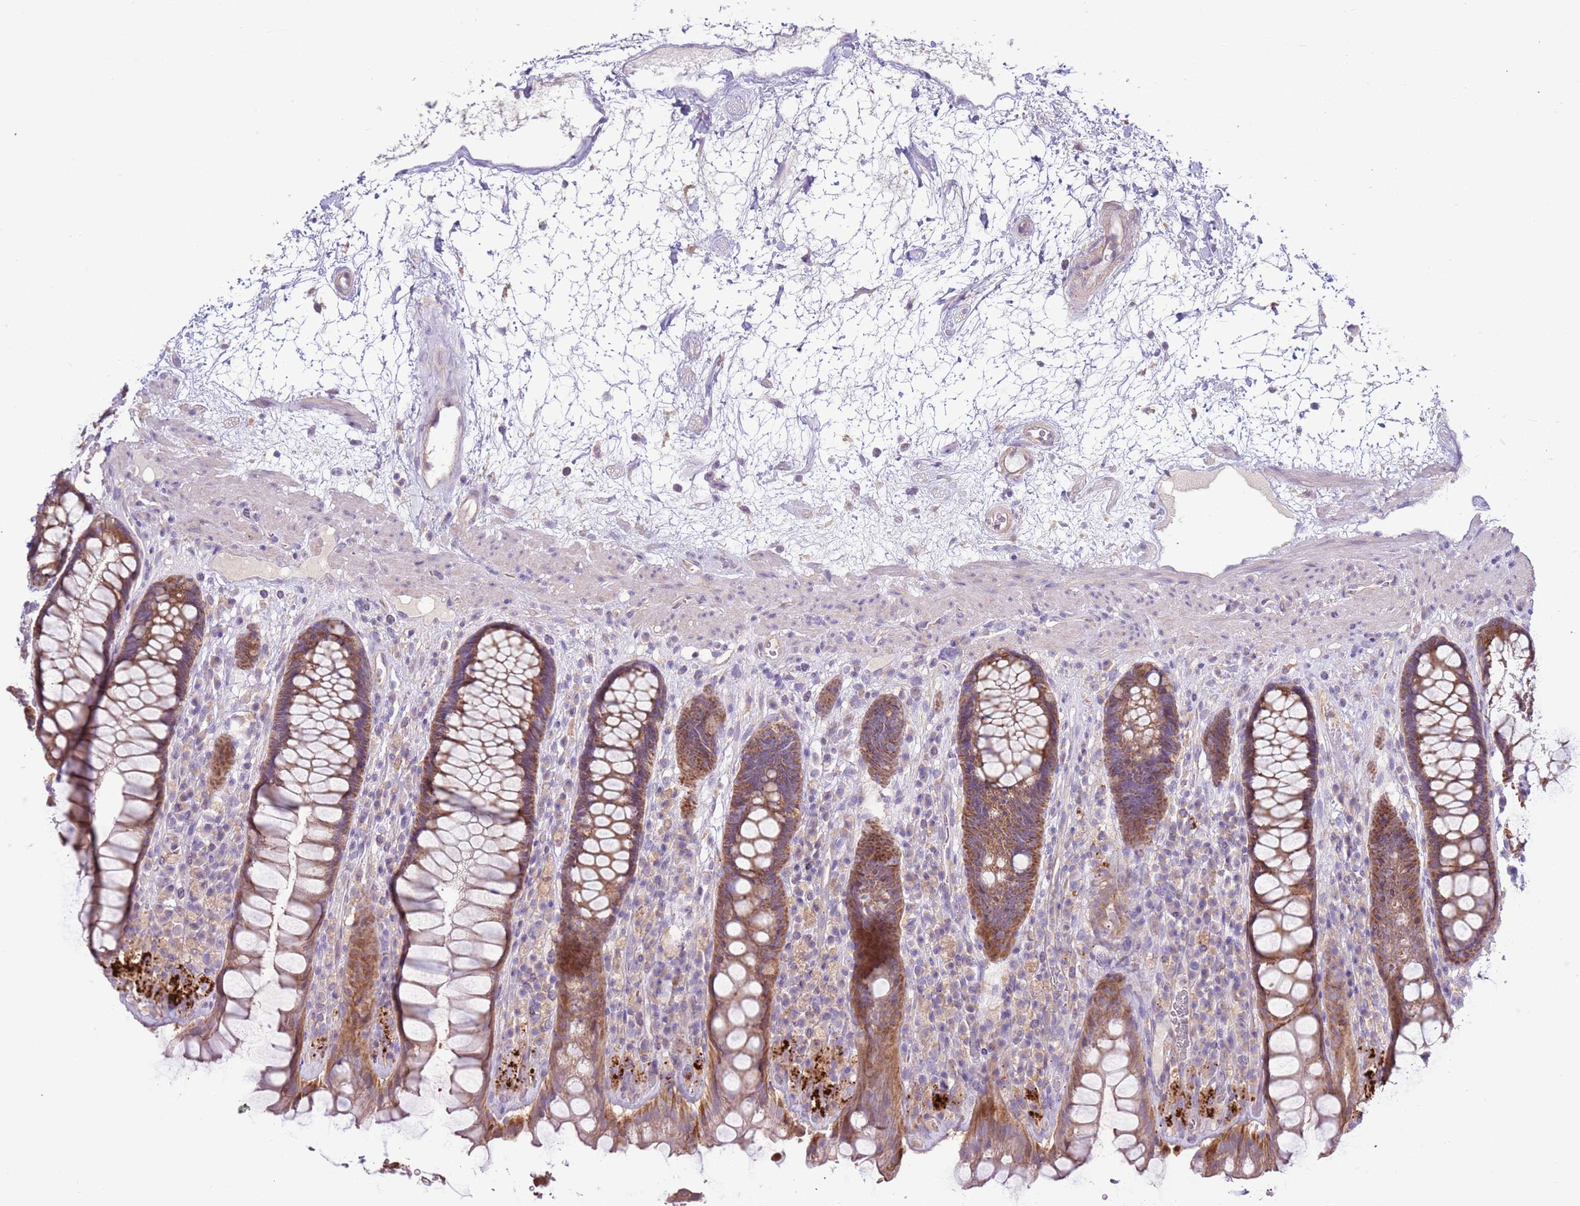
{"staining": {"intensity": "moderate", "quantity": ">75%", "location": "cytoplasmic/membranous"}, "tissue": "rectum", "cell_type": "Glandular cells", "image_type": "normal", "snomed": [{"axis": "morphology", "description": "Normal tissue, NOS"}, {"axis": "topography", "description": "Rectum"}], "caption": "Protein expression analysis of unremarkable rectum reveals moderate cytoplasmic/membranous positivity in approximately >75% of glandular cells.", "gene": "EVA1B", "patient": {"sex": "male", "age": 64}}